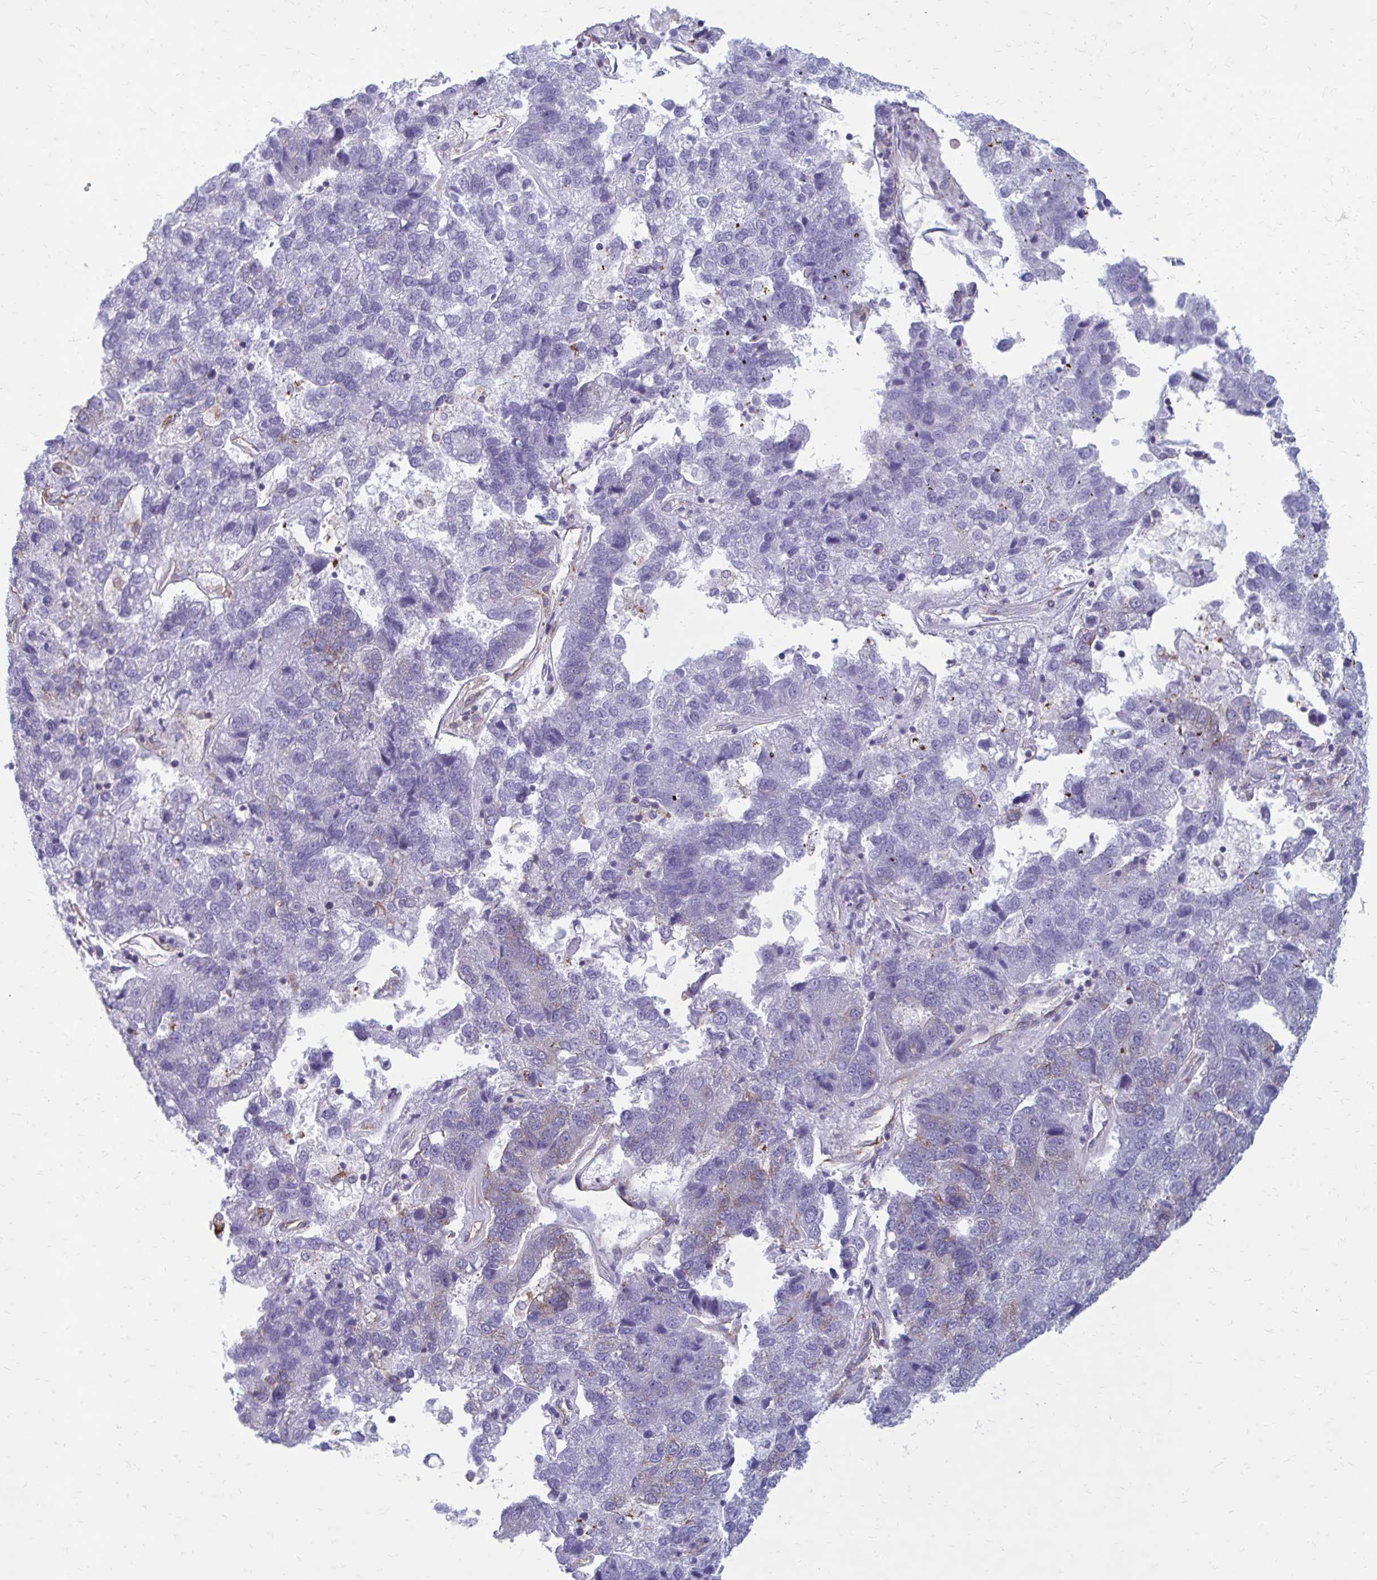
{"staining": {"intensity": "weak", "quantity": "<25%", "location": "cytoplasmic/membranous"}, "tissue": "pancreatic cancer", "cell_type": "Tumor cells", "image_type": "cancer", "snomed": [{"axis": "morphology", "description": "Adenocarcinoma, NOS"}, {"axis": "topography", "description": "Pancreas"}], "caption": "The histopathology image demonstrates no staining of tumor cells in pancreatic cancer.", "gene": "CLTA", "patient": {"sex": "female", "age": 61}}